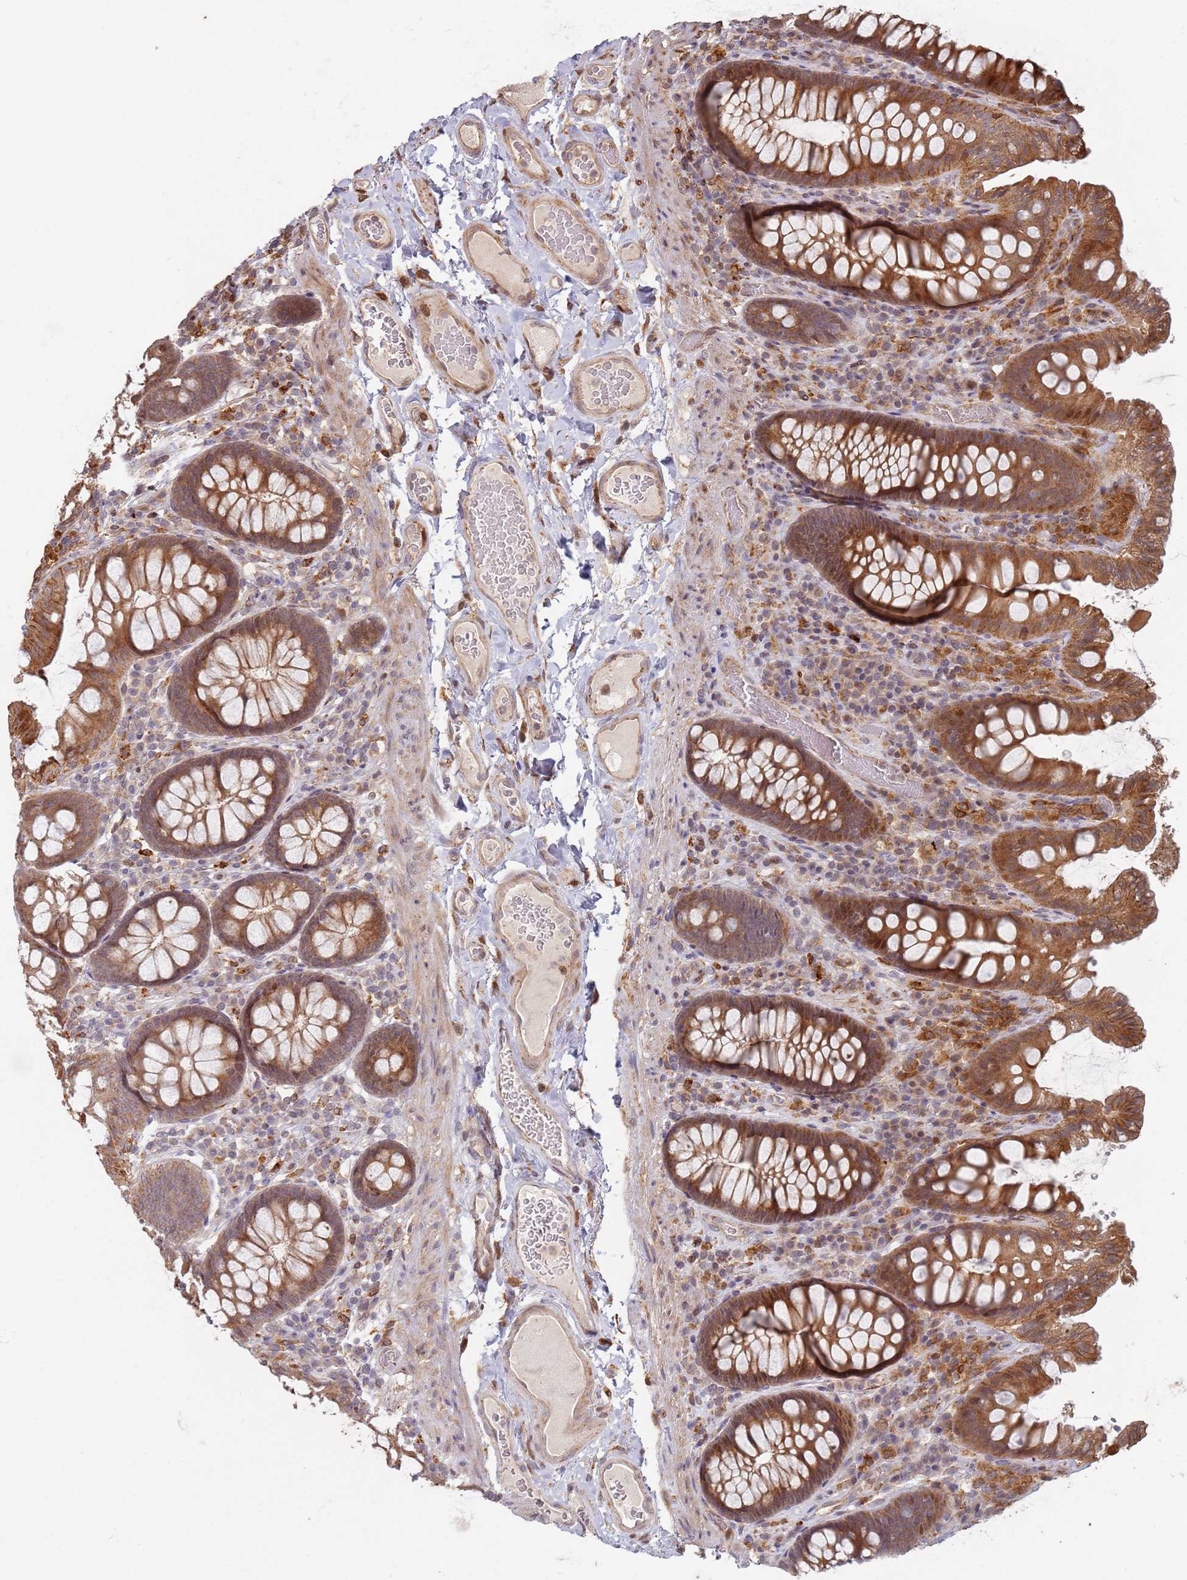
{"staining": {"intensity": "moderate", "quantity": ">75%", "location": "cytoplasmic/membranous"}, "tissue": "colon", "cell_type": "Endothelial cells", "image_type": "normal", "snomed": [{"axis": "morphology", "description": "Normal tissue, NOS"}, {"axis": "topography", "description": "Colon"}], "caption": "This image shows IHC staining of unremarkable colon, with medium moderate cytoplasmic/membranous positivity in approximately >75% of endothelial cells.", "gene": "MPEG1", "patient": {"sex": "male", "age": 84}}